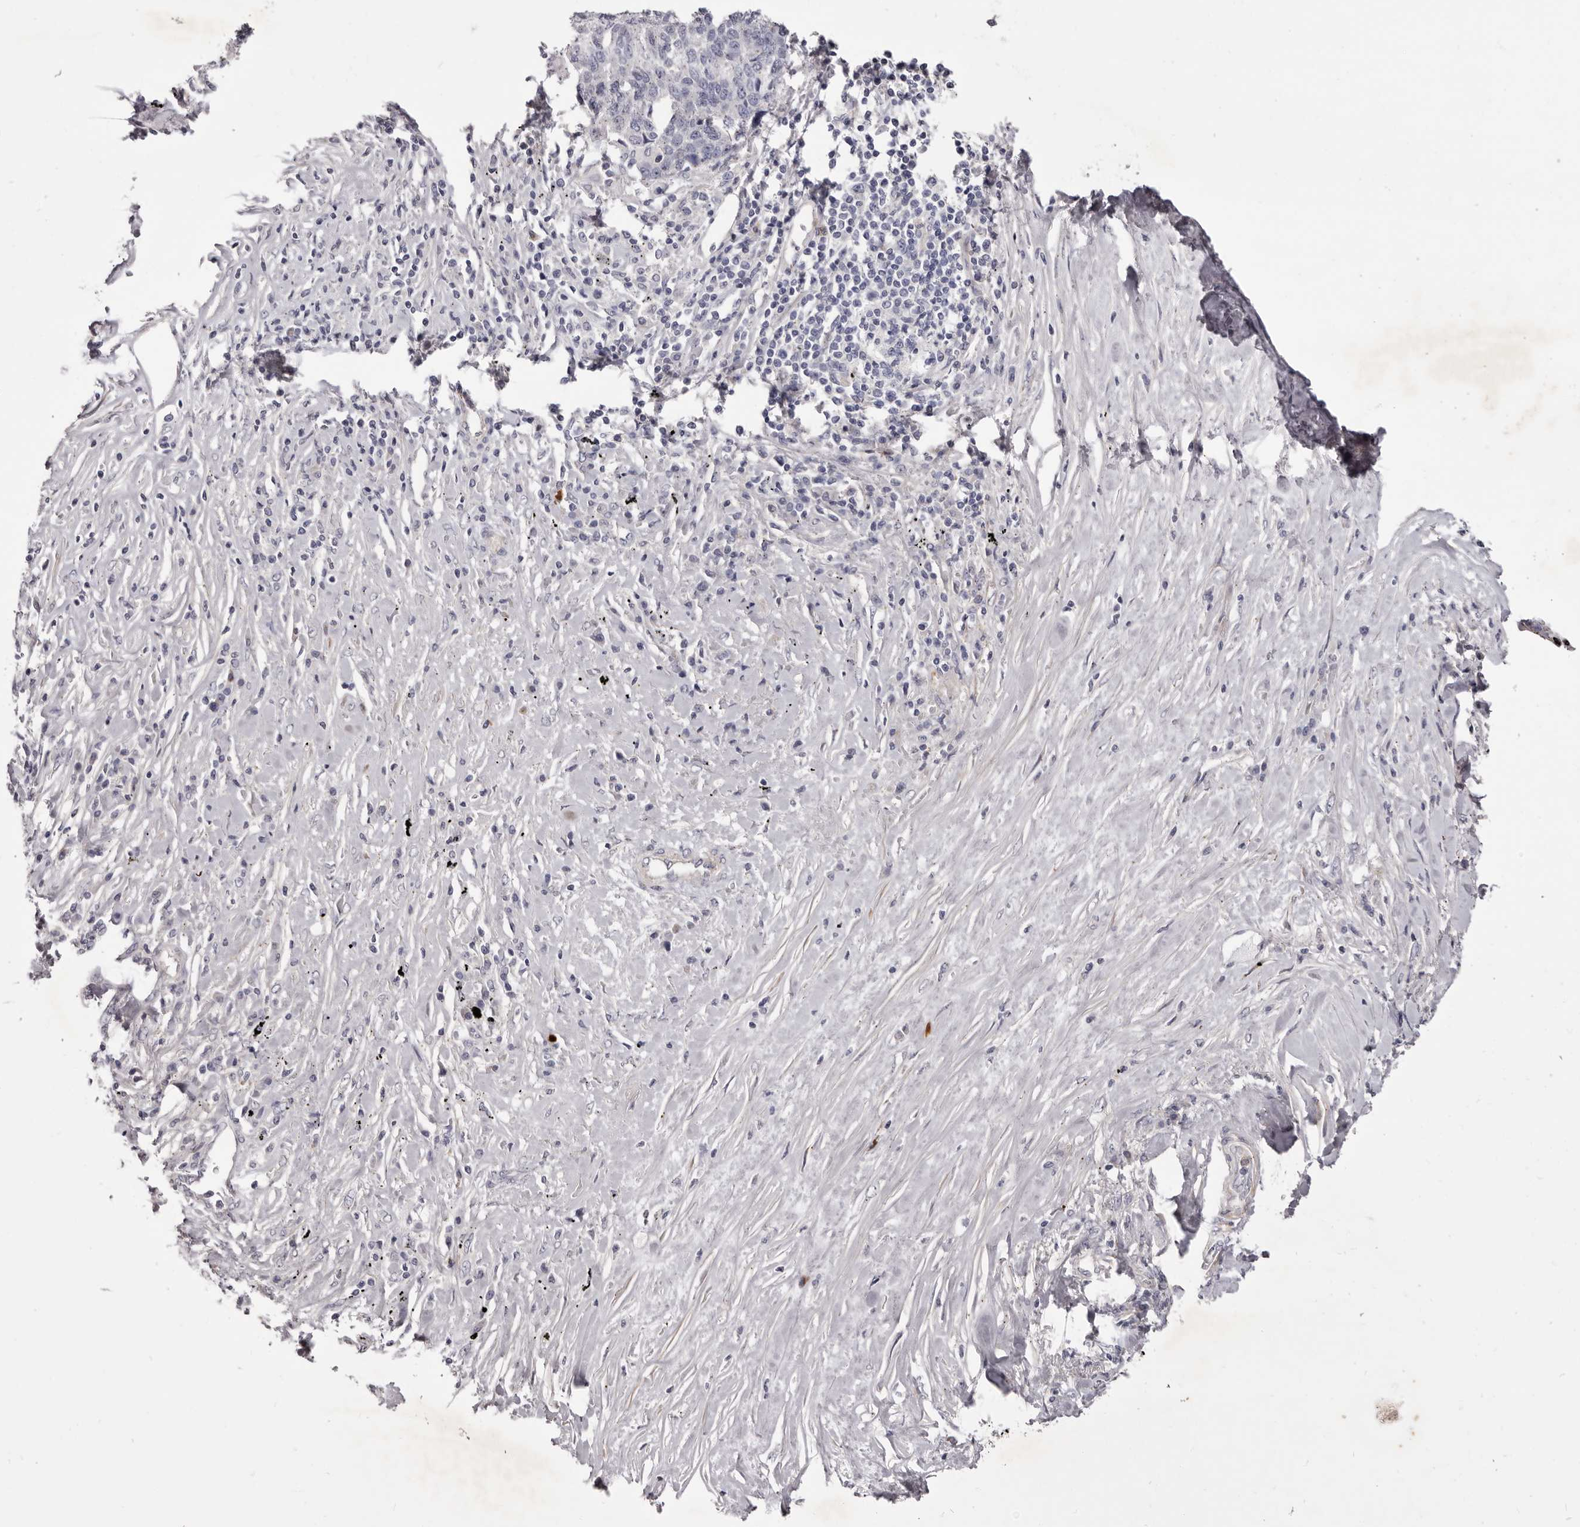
{"staining": {"intensity": "negative", "quantity": "none", "location": "none"}, "tissue": "lung cancer", "cell_type": "Tumor cells", "image_type": "cancer", "snomed": [{"axis": "morphology", "description": "Squamous cell carcinoma, NOS"}, {"axis": "topography", "description": "Lung"}], "caption": "The immunohistochemistry histopathology image has no significant positivity in tumor cells of squamous cell carcinoma (lung) tissue.", "gene": "PEG10", "patient": {"sex": "male", "age": 66}}